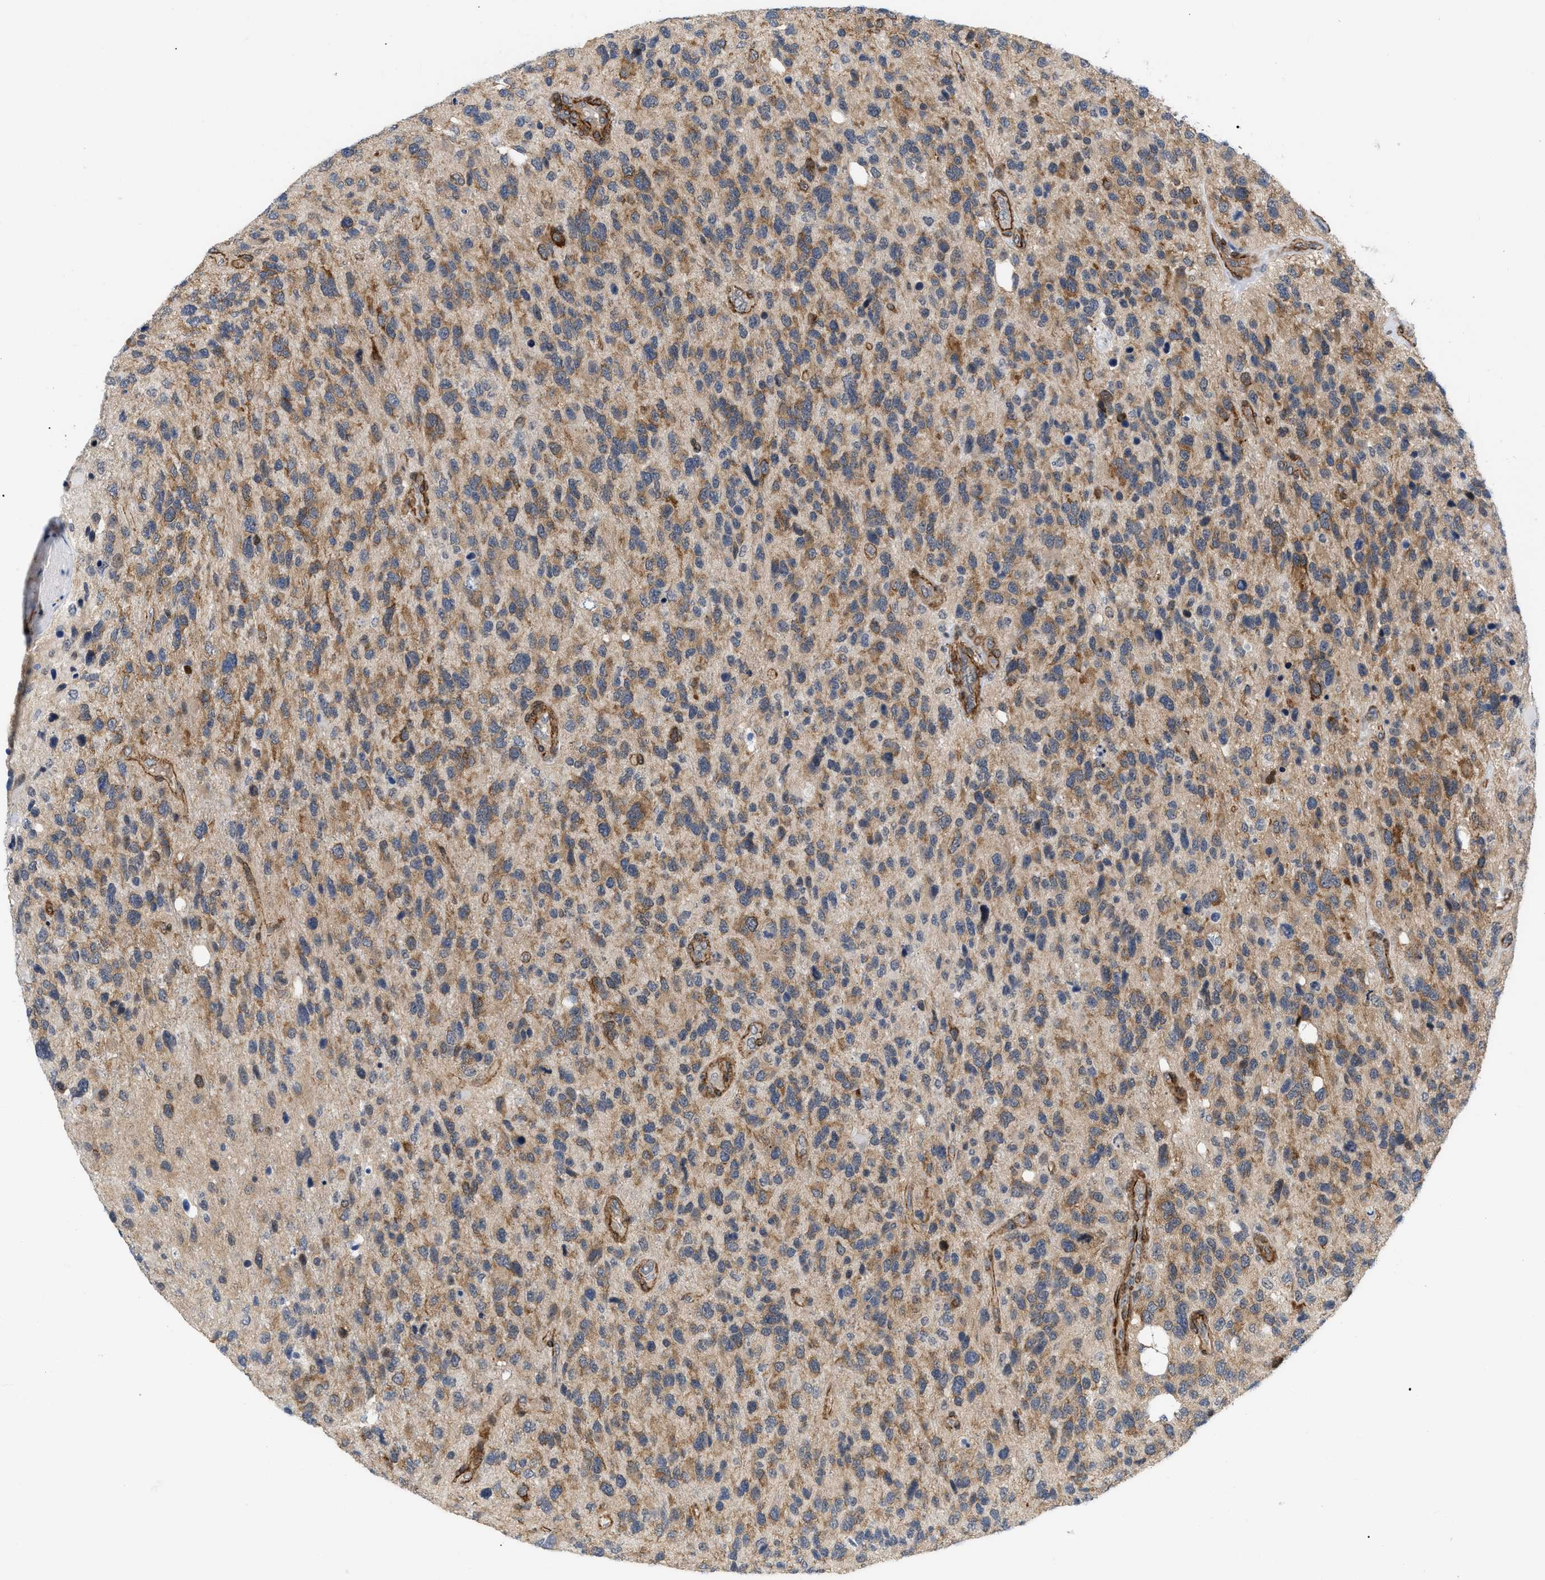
{"staining": {"intensity": "moderate", "quantity": "25%-75%", "location": "cytoplasmic/membranous"}, "tissue": "glioma", "cell_type": "Tumor cells", "image_type": "cancer", "snomed": [{"axis": "morphology", "description": "Glioma, malignant, High grade"}, {"axis": "topography", "description": "Brain"}], "caption": "This micrograph exhibits glioma stained with immunohistochemistry (IHC) to label a protein in brown. The cytoplasmic/membranous of tumor cells show moderate positivity for the protein. Nuclei are counter-stained blue.", "gene": "GPRASP2", "patient": {"sex": "female", "age": 58}}